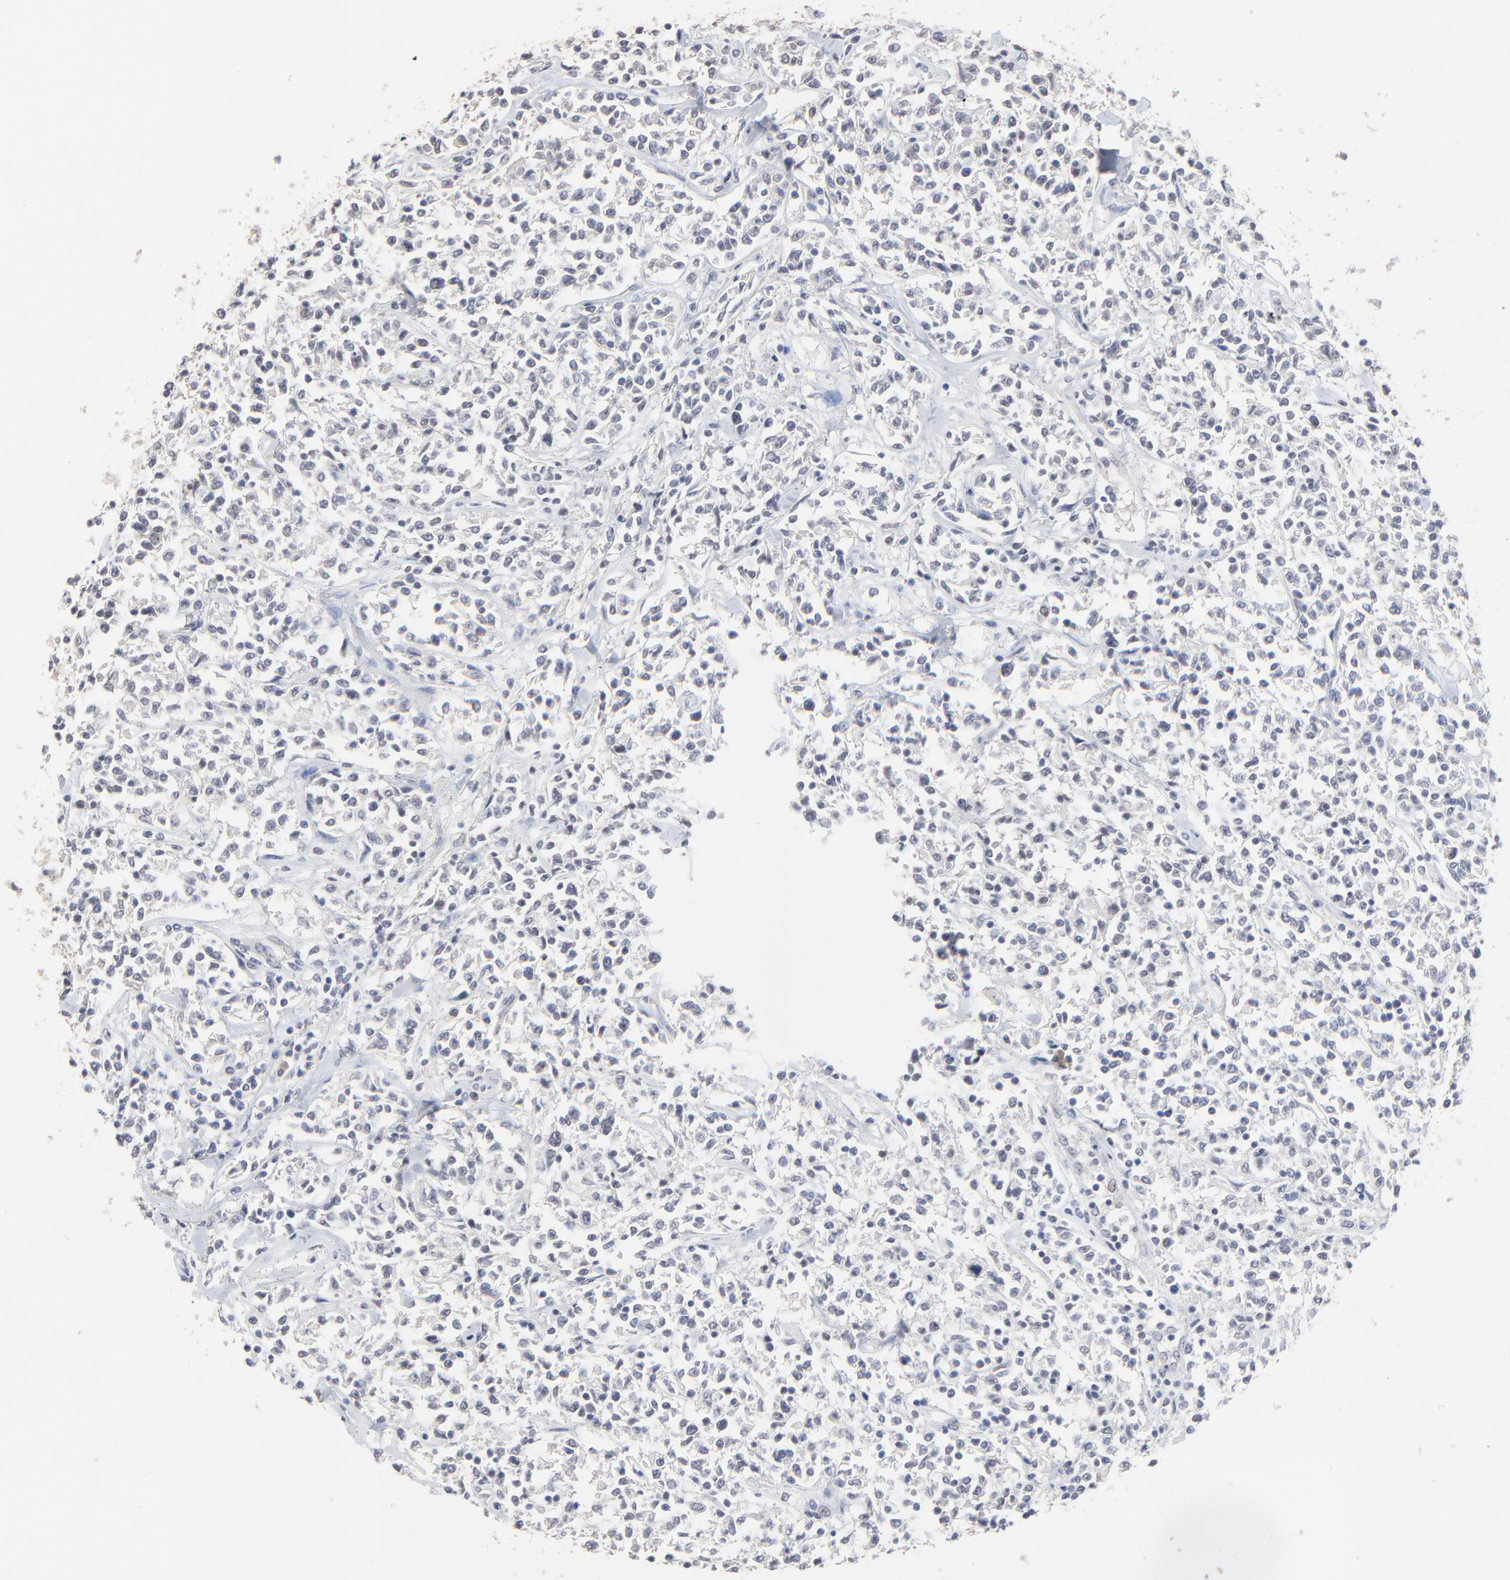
{"staining": {"intensity": "negative", "quantity": "none", "location": "none"}, "tissue": "lymphoma", "cell_type": "Tumor cells", "image_type": "cancer", "snomed": [{"axis": "morphology", "description": "Malignant lymphoma, non-Hodgkin's type, Low grade"}, {"axis": "topography", "description": "Small intestine"}], "caption": "This is an IHC histopathology image of human low-grade malignant lymphoma, non-Hodgkin's type. There is no staining in tumor cells.", "gene": "FAM199X", "patient": {"sex": "female", "age": 59}}